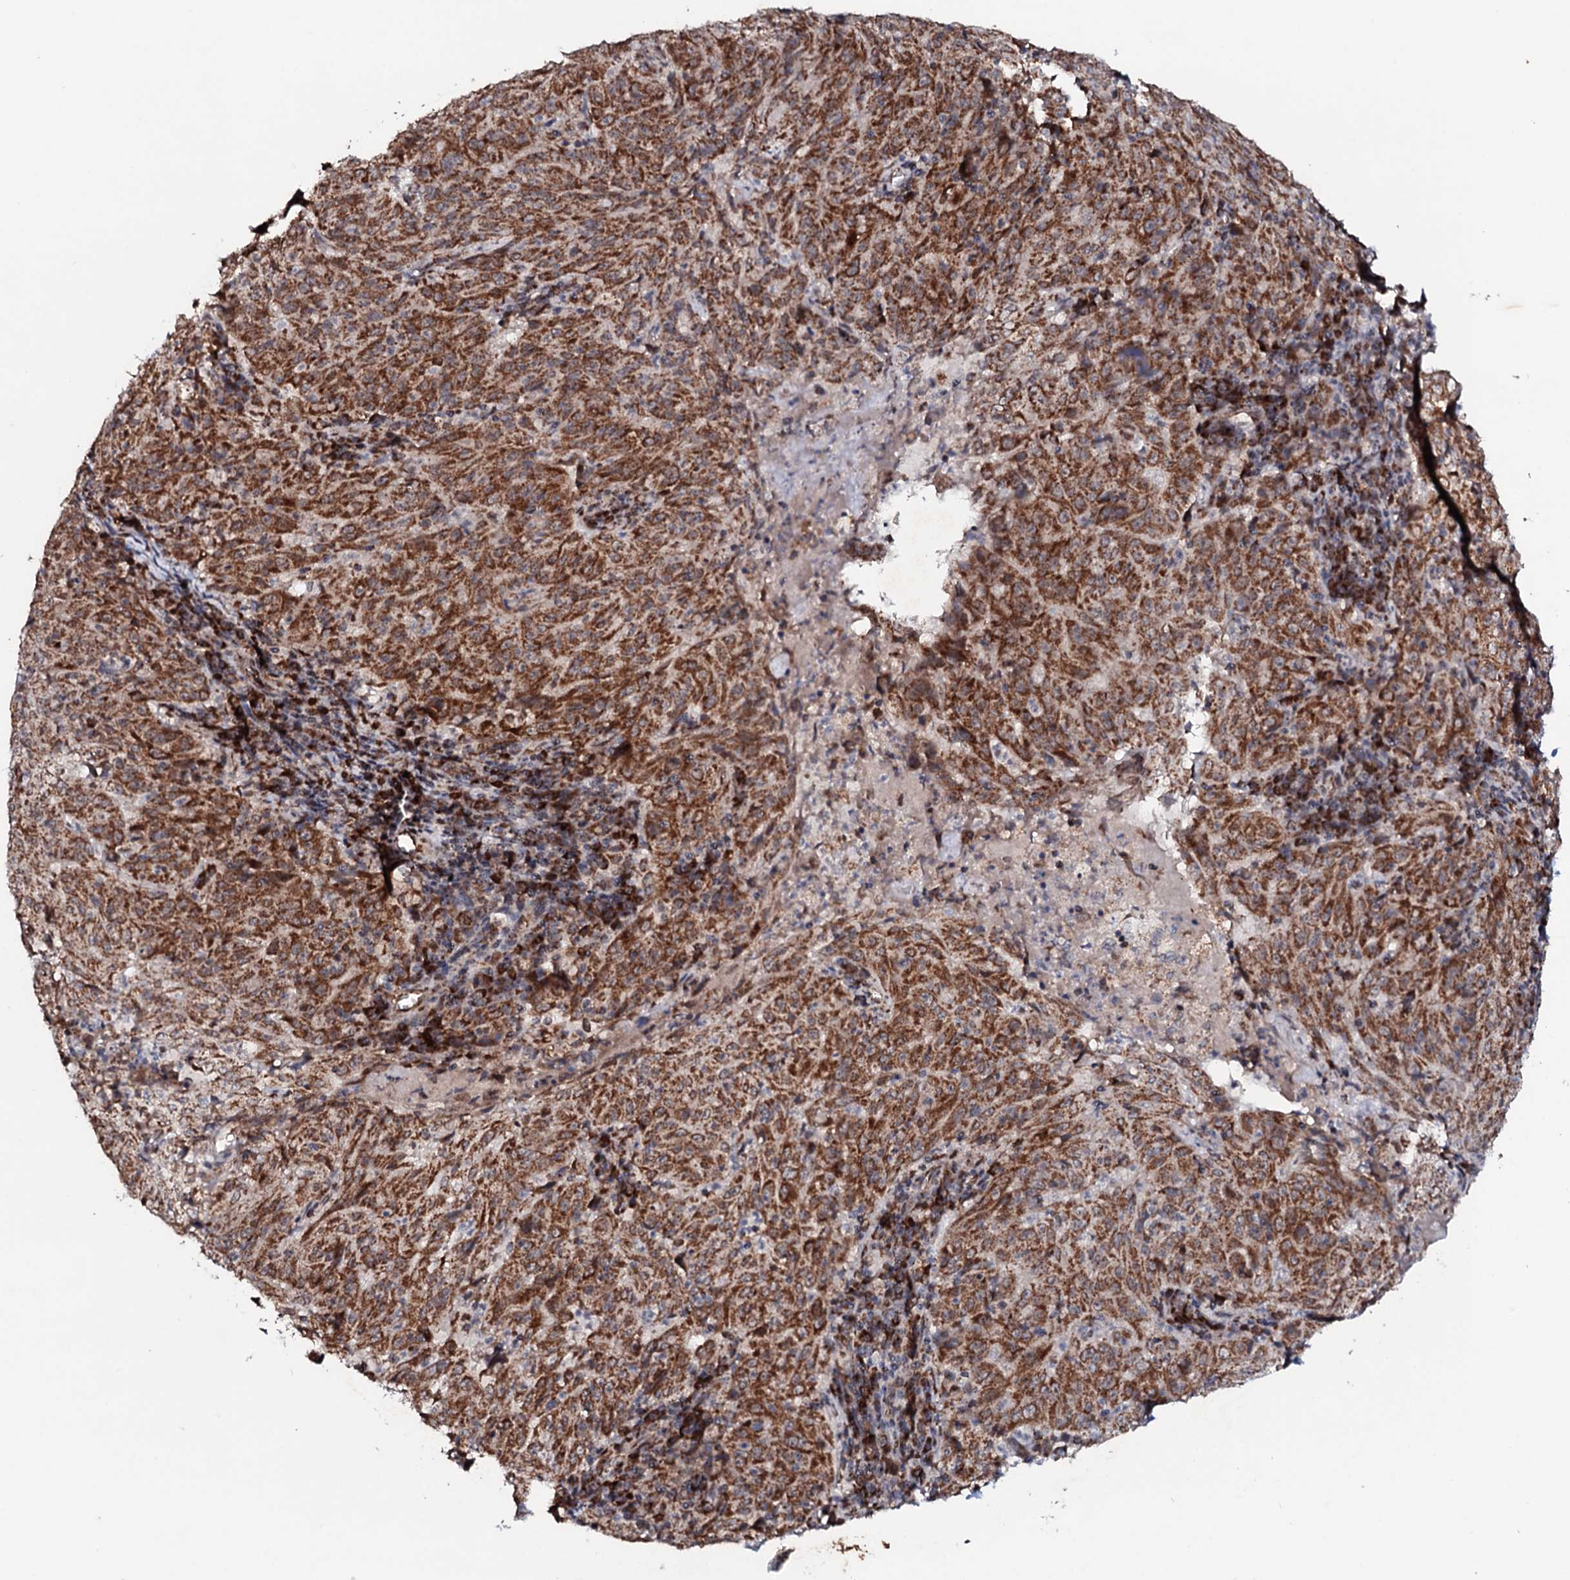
{"staining": {"intensity": "strong", "quantity": ">75%", "location": "cytoplasmic/membranous"}, "tissue": "pancreatic cancer", "cell_type": "Tumor cells", "image_type": "cancer", "snomed": [{"axis": "morphology", "description": "Adenocarcinoma, NOS"}, {"axis": "topography", "description": "Pancreas"}], "caption": "A photomicrograph of human pancreatic cancer (adenocarcinoma) stained for a protein exhibits strong cytoplasmic/membranous brown staining in tumor cells.", "gene": "MTIF3", "patient": {"sex": "male", "age": 63}}